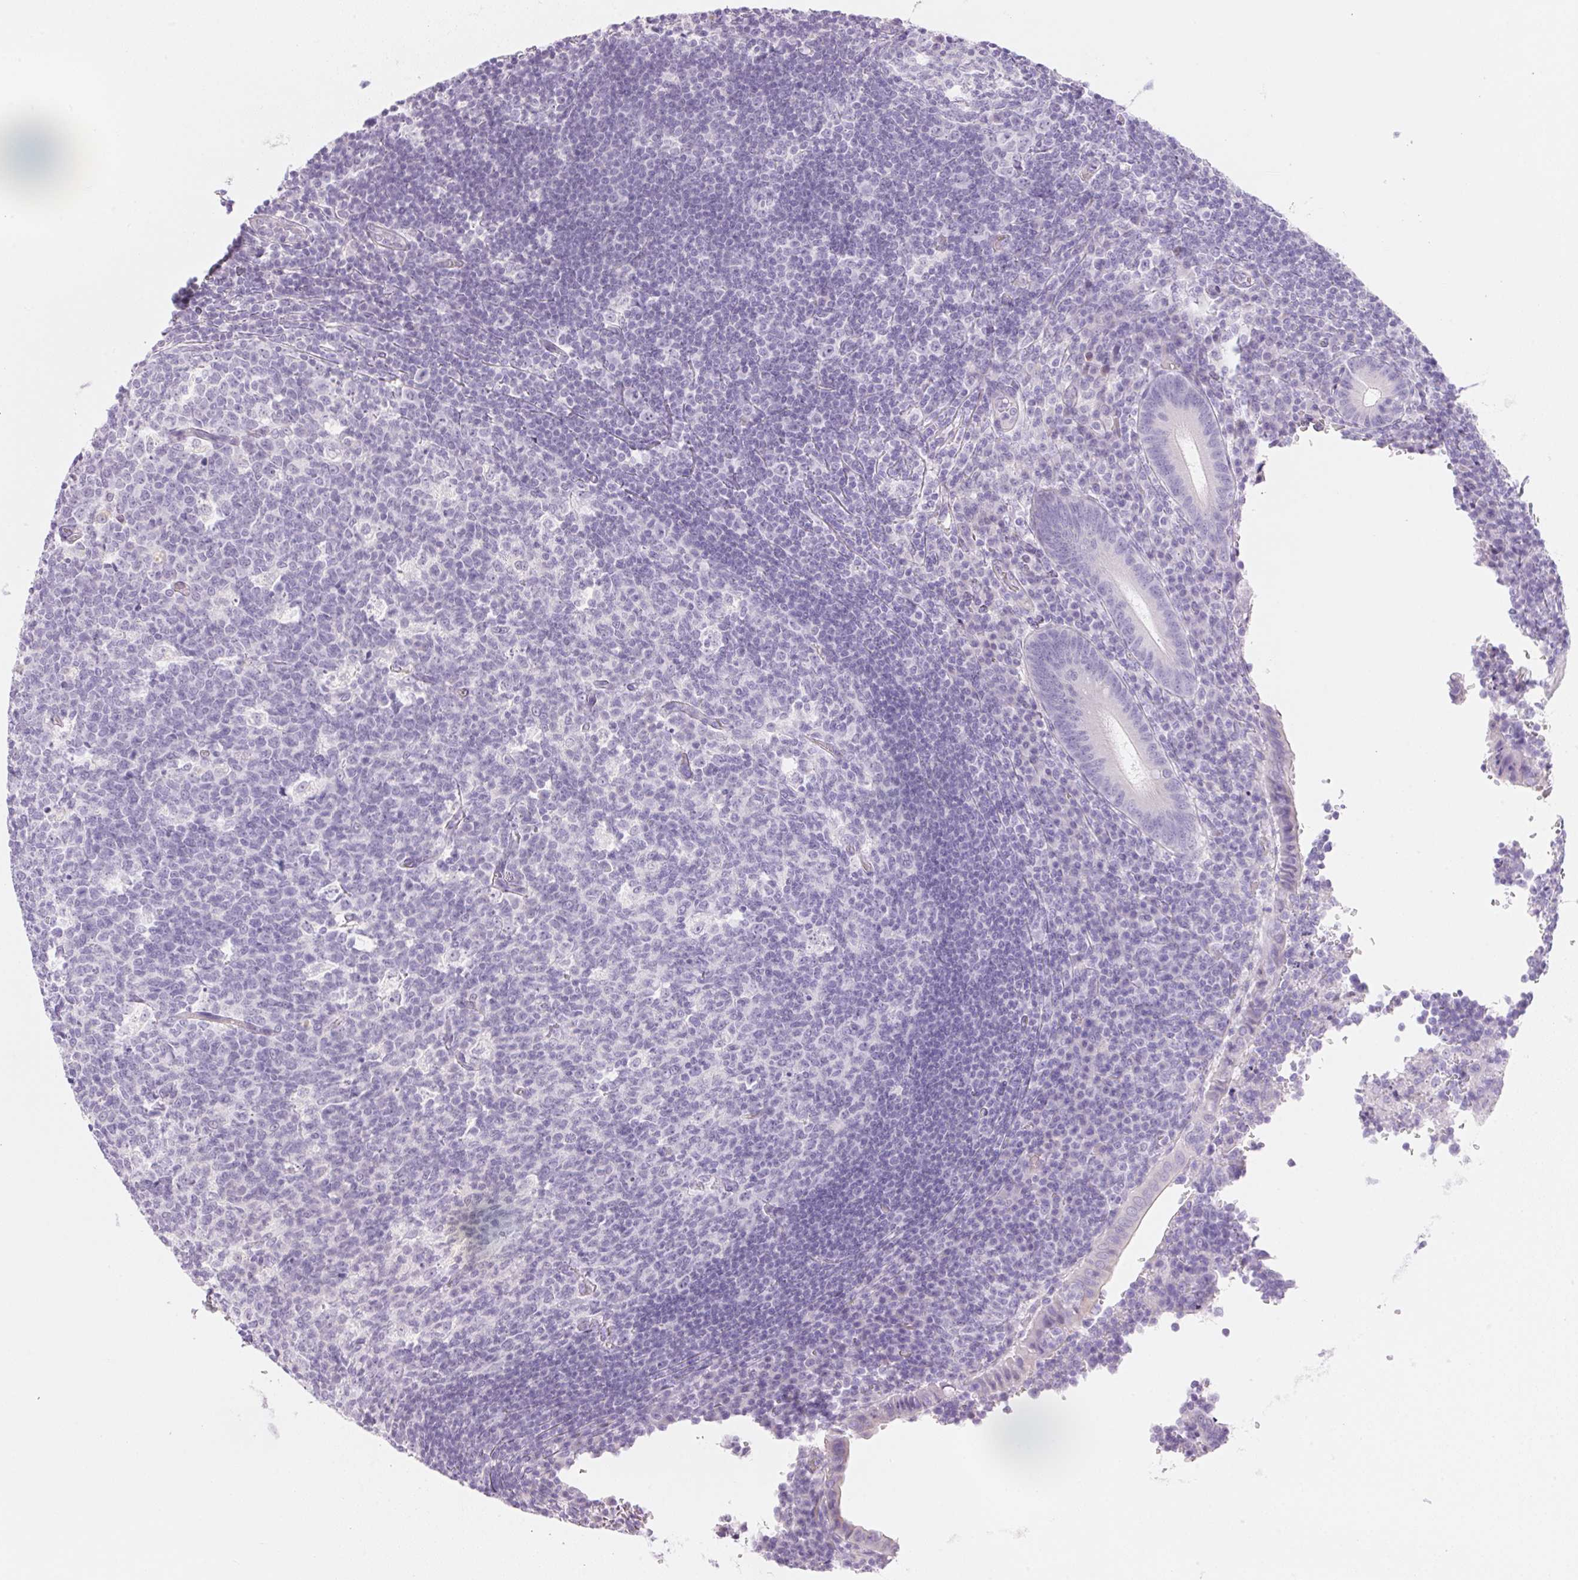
{"staining": {"intensity": "weak", "quantity": "<25%", "location": "cytoplasmic/membranous"}, "tissue": "appendix", "cell_type": "Glandular cells", "image_type": "normal", "snomed": [{"axis": "morphology", "description": "Normal tissue, NOS"}, {"axis": "topography", "description": "Appendix"}], "caption": "Immunohistochemistry photomicrograph of benign human appendix stained for a protein (brown), which displays no staining in glandular cells.", "gene": "TEKT1", "patient": {"sex": "male", "age": 18}}